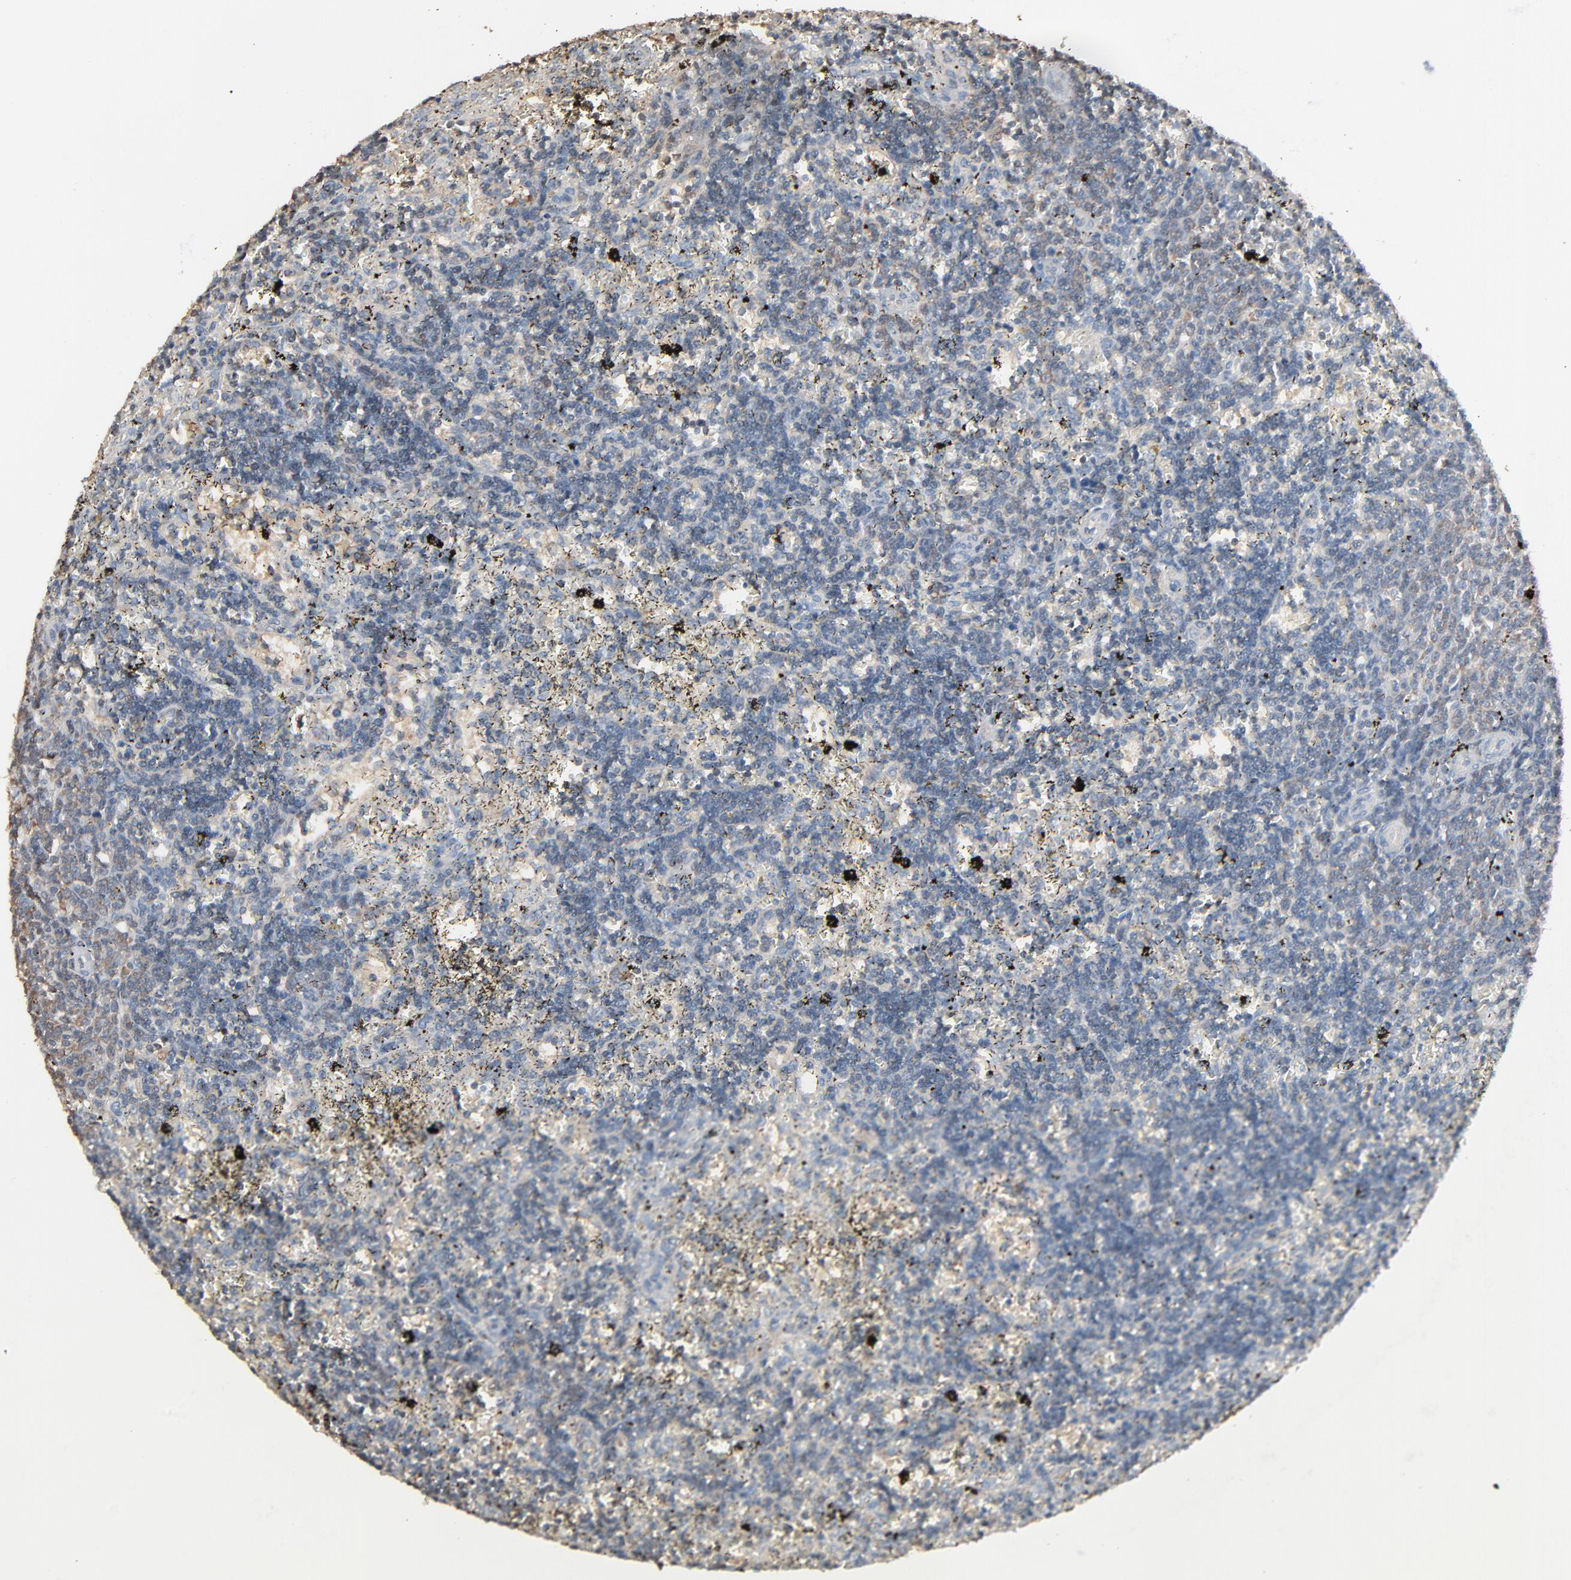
{"staining": {"intensity": "weak", "quantity": "25%-75%", "location": "cytoplasmic/membranous"}, "tissue": "lymphoma", "cell_type": "Tumor cells", "image_type": "cancer", "snomed": [{"axis": "morphology", "description": "Malignant lymphoma, non-Hodgkin's type, Low grade"}, {"axis": "topography", "description": "Spleen"}], "caption": "High-magnification brightfield microscopy of lymphoma stained with DAB (3,3'-diaminobenzidine) (brown) and counterstained with hematoxylin (blue). tumor cells exhibit weak cytoplasmic/membranous staining is appreciated in approximately25%-75% of cells.", "gene": "CCT5", "patient": {"sex": "male", "age": 60}}